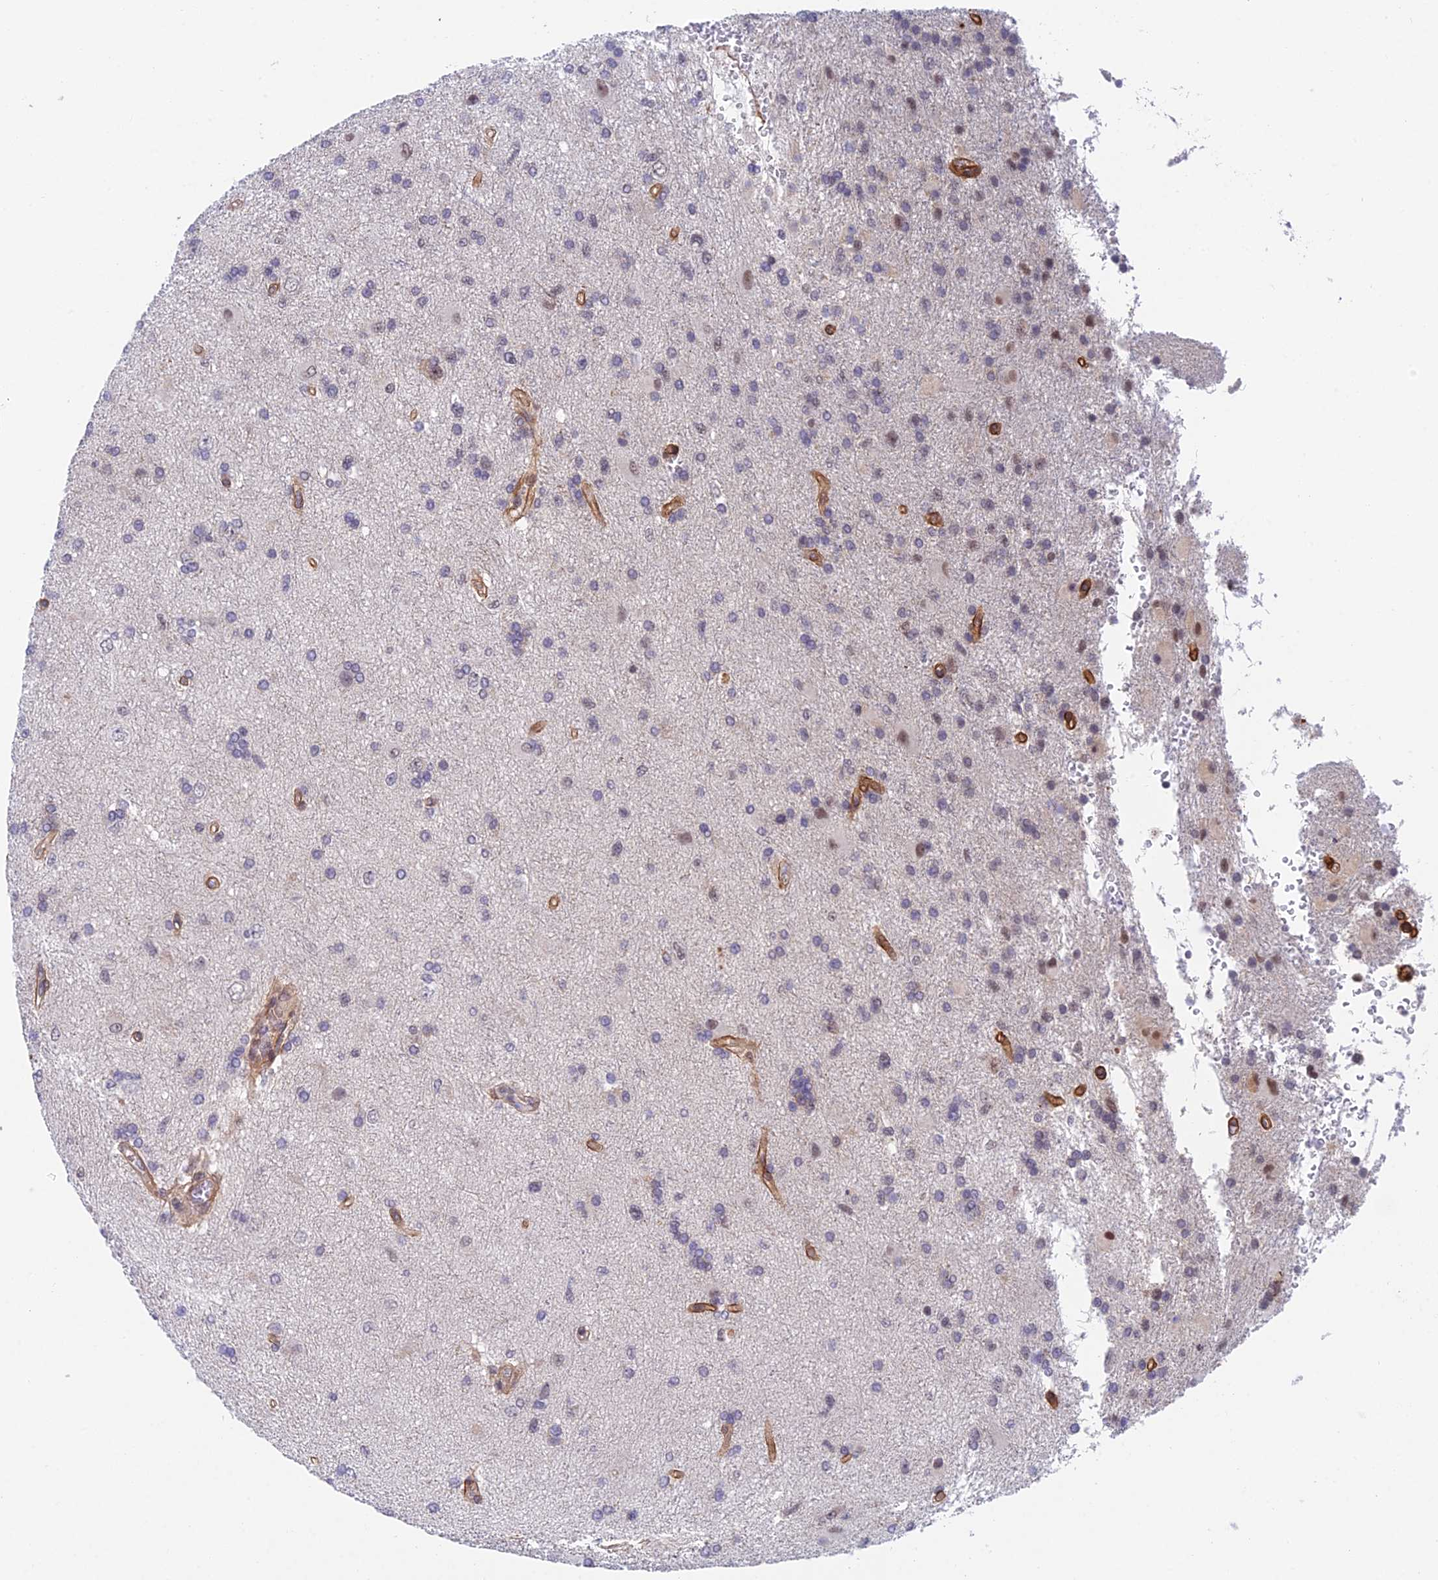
{"staining": {"intensity": "negative", "quantity": "none", "location": "none"}, "tissue": "glioma", "cell_type": "Tumor cells", "image_type": "cancer", "snomed": [{"axis": "morphology", "description": "Glioma, malignant, High grade"}, {"axis": "topography", "description": "Brain"}], "caption": "DAB immunohistochemical staining of glioma exhibits no significant staining in tumor cells.", "gene": "NSMCE1", "patient": {"sex": "male", "age": 56}}